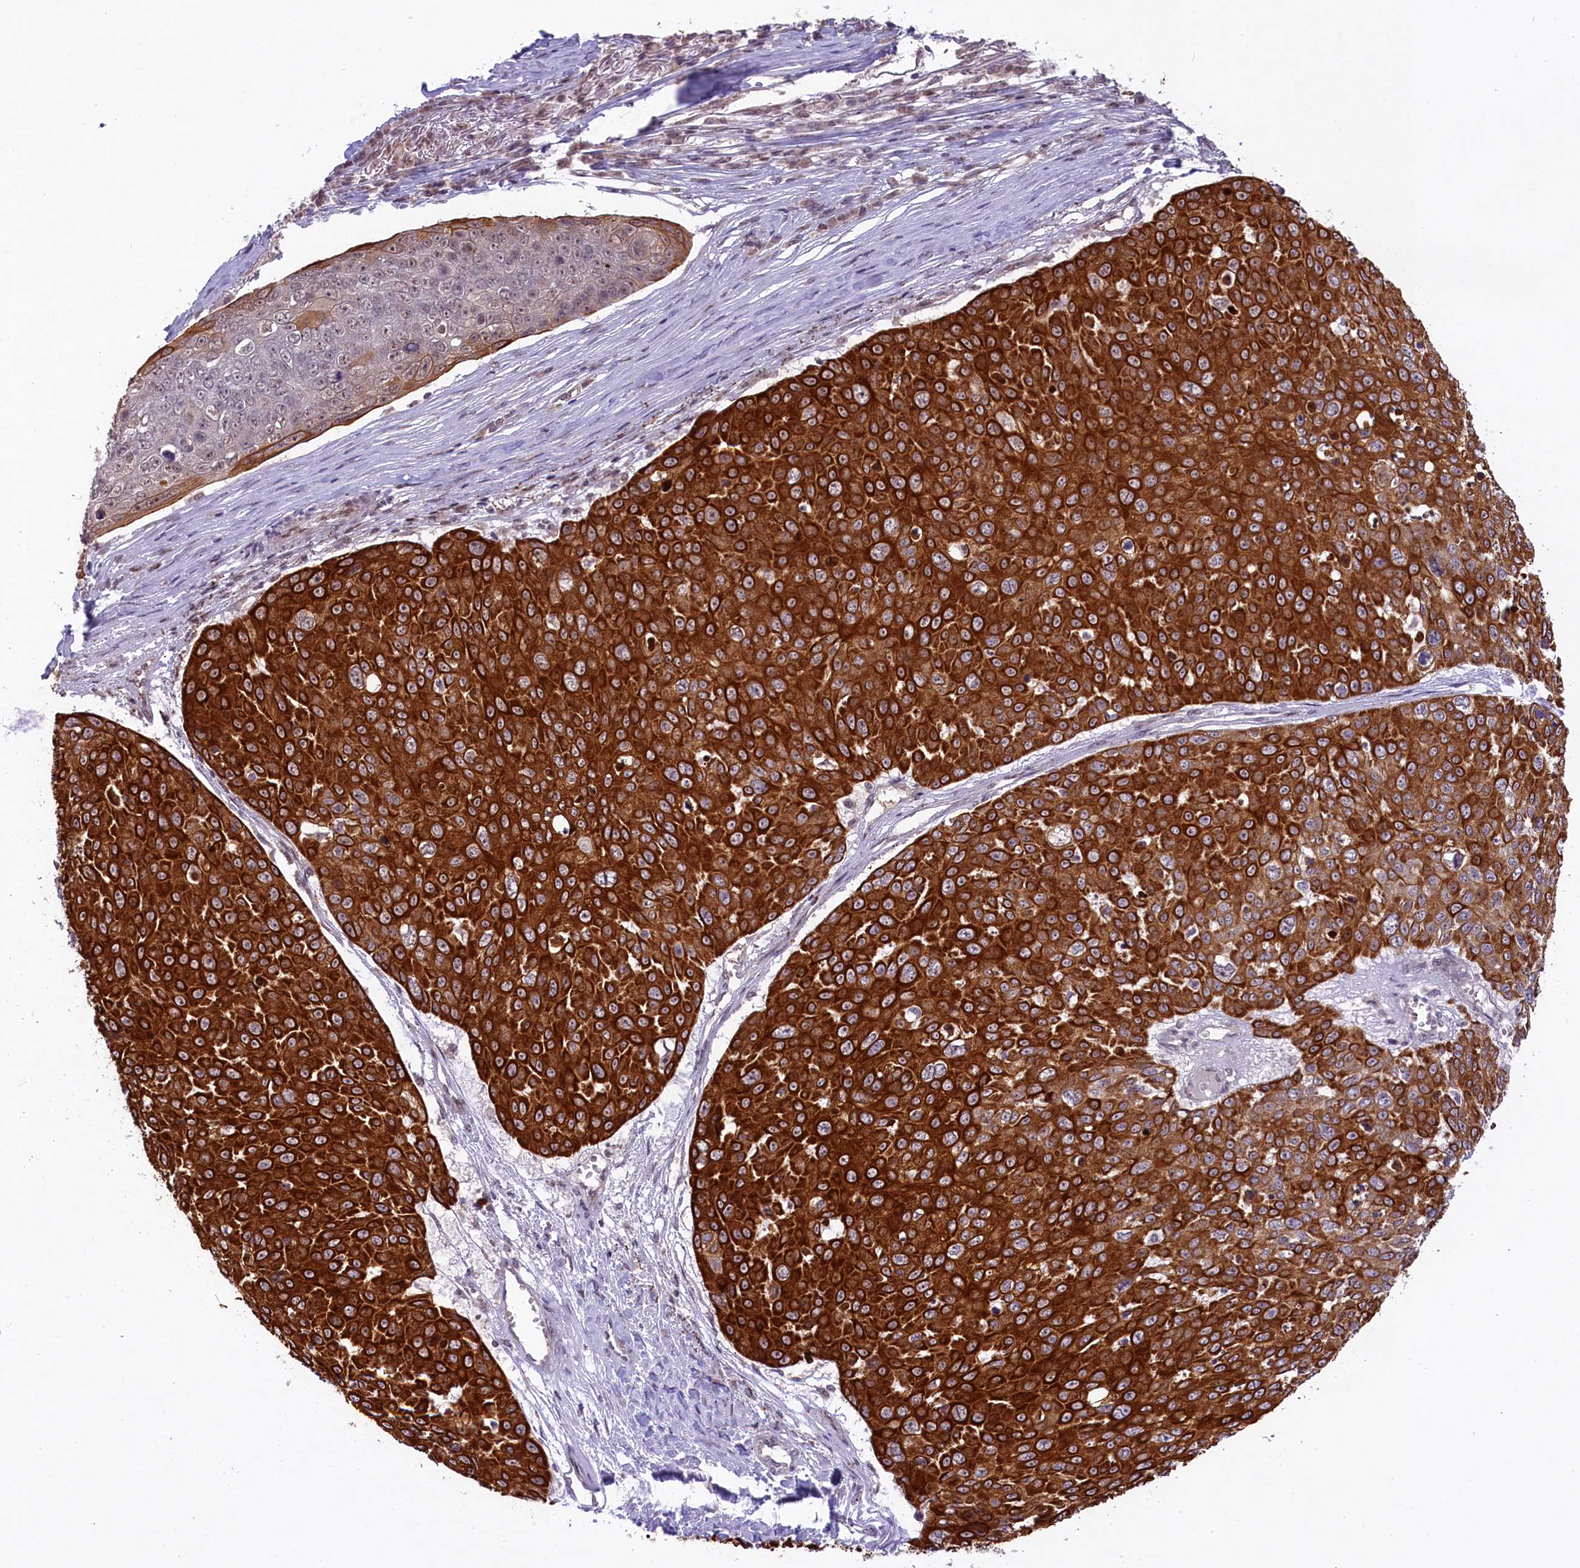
{"staining": {"intensity": "strong", "quantity": ">75%", "location": "cytoplasmic/membranous"}, "tissue": "skin cancer", "cell_type": "Tumor cells", "image_type": "cancer", "snomed": [{"axis": "morphology", "description": "Squamous cell carcinoma, NOS"}, {"axis": "topography", "description": "Skin"}], "caption": "DAB immunohistochemical staining of squamous cell carcinoma (skin) displays strong cytoplasmic/membranous protein expression in approximately >75% of tumor cells.", "gene": "CARD8", "patient": {"sex": "male", "age": 71}}